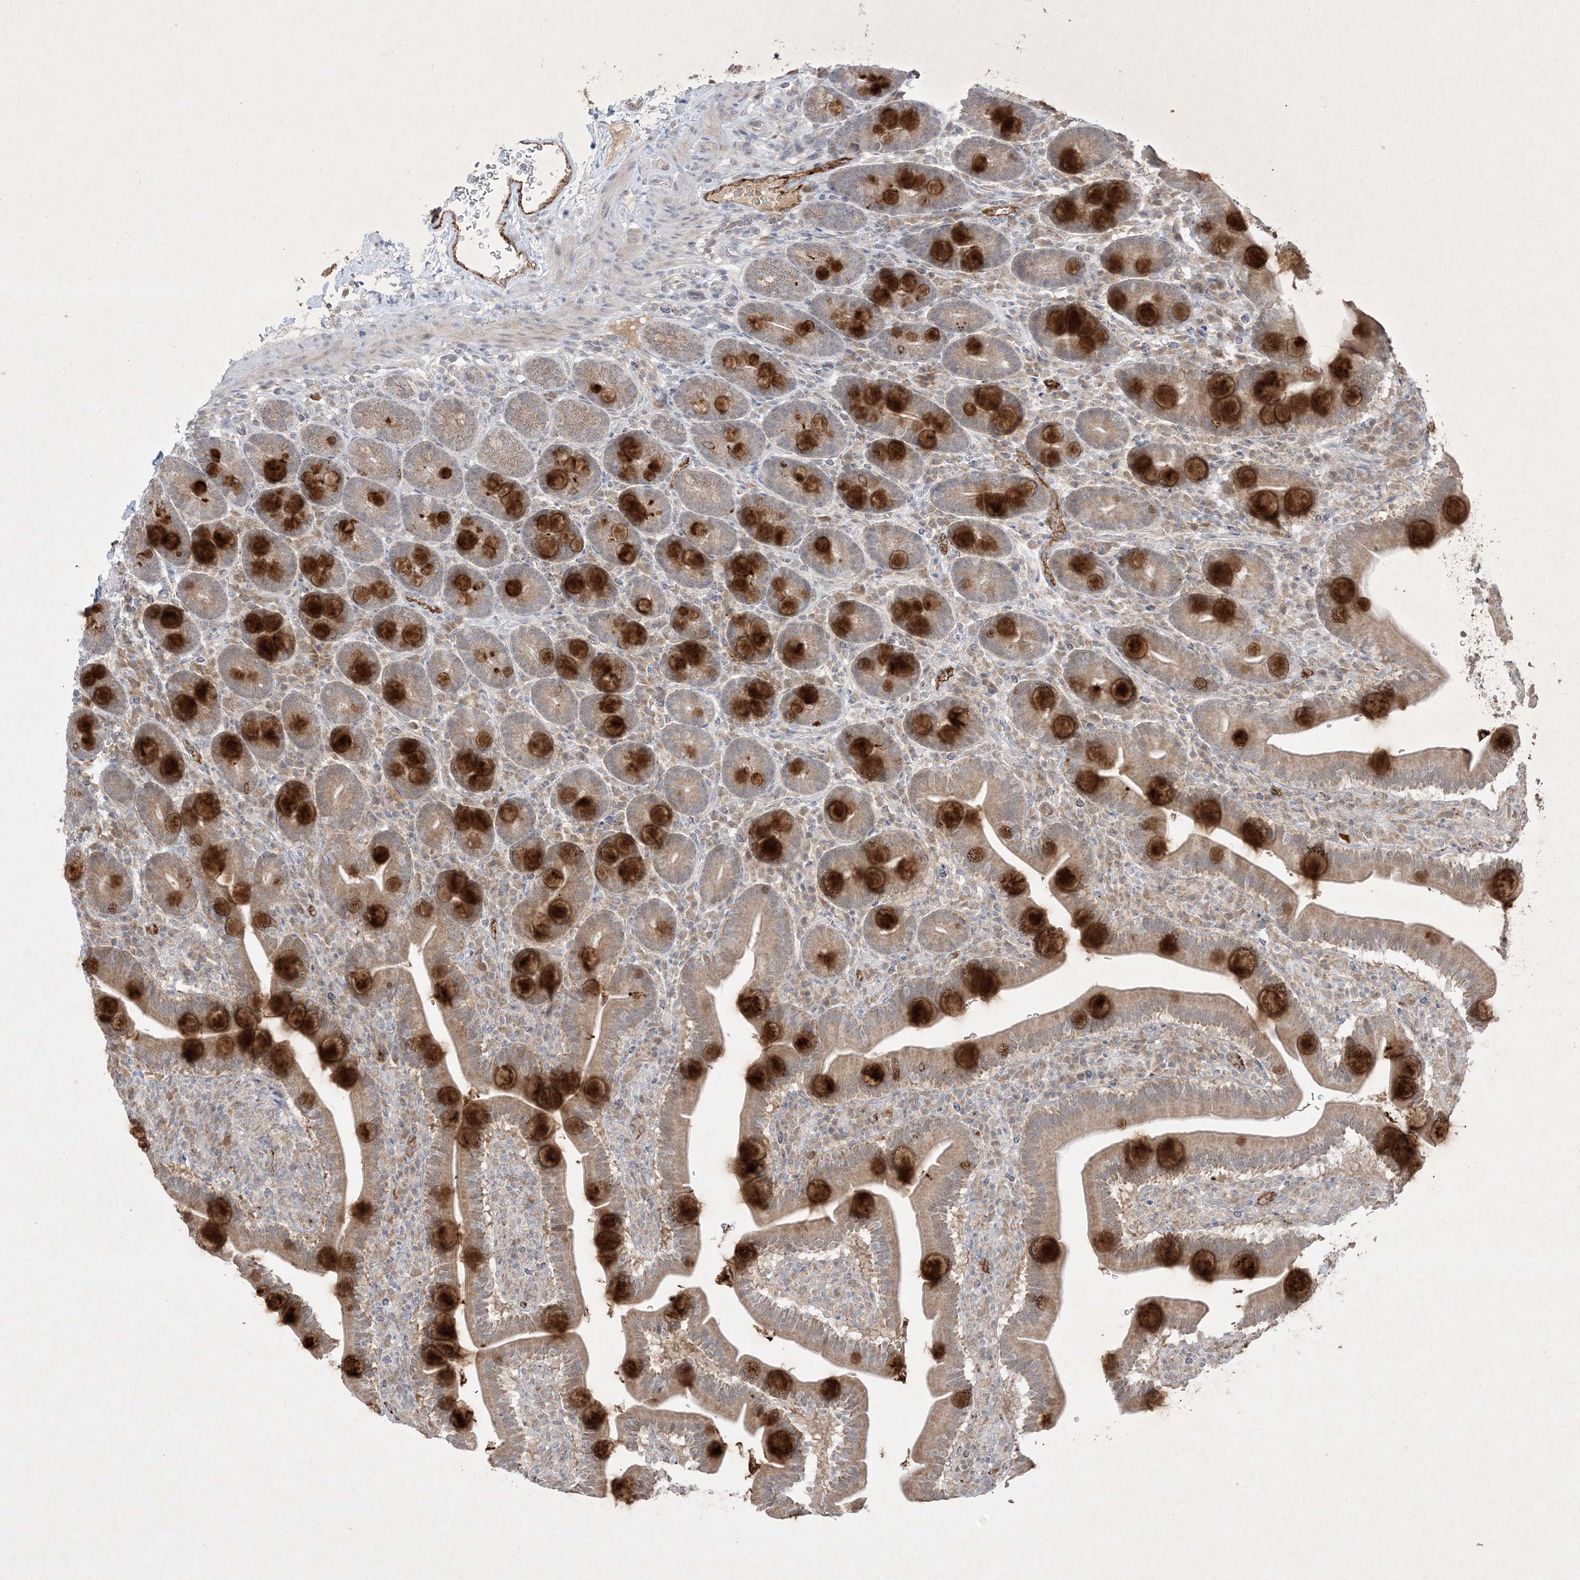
{"staining": {"intensity": "strong", "quantity": ">75%", "location": "cytoplasmic/membranous"}, "tissue": "duodenum", "cell_type": "Glandular cells", "image_type": "normal", "snomed": [{"axis": "morphology", "description": "Normal tissue, NOS"}, {"axis": "topography", "description": "Duodenum"}], "caption": "Immunohistochemical staining of unremarkable duodenum reveals strong cytoplasmic/membranous protein staining in about >75% of glandular cells.", "gene": "PRSS36", "patient": {"sex": "male", "age": 35}}